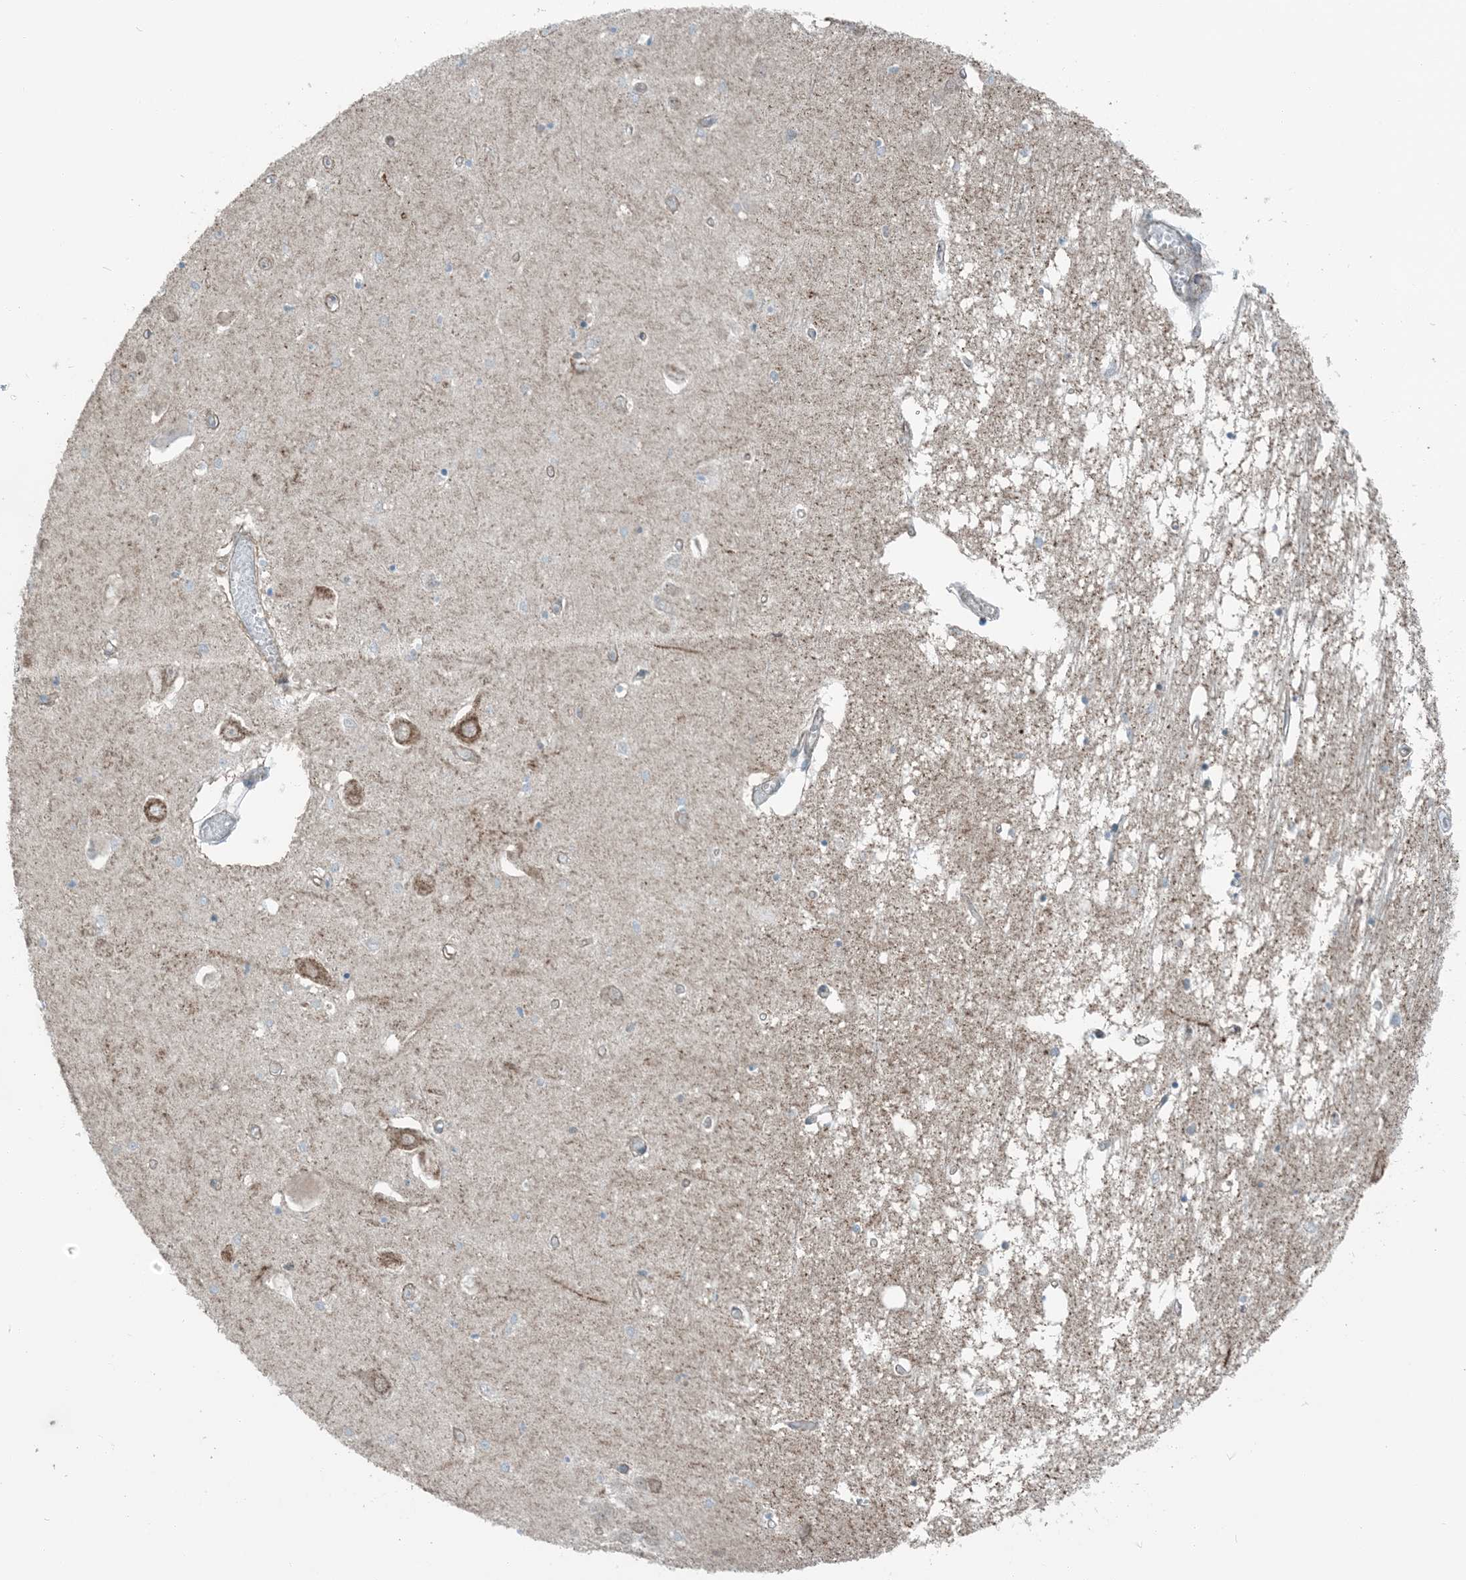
{"staining": {"intensity": "negative", "quantity": "none", "location": "none"}, "tissue": "hippocampus", "cell_type": "Glial cells", "image_type": "normal", "snomed": [{"axis": "morphology", "description": "Normal tissue, NOS"}, {"axis": "topography", "description": "Hippocampus"}], "caption": "This is an immunohistochemistry micrograph of benign human hippocampus. There is no positivity in glial cells.", "gene": "PILRB", "patient": {"sex": "male", "age": 70}}